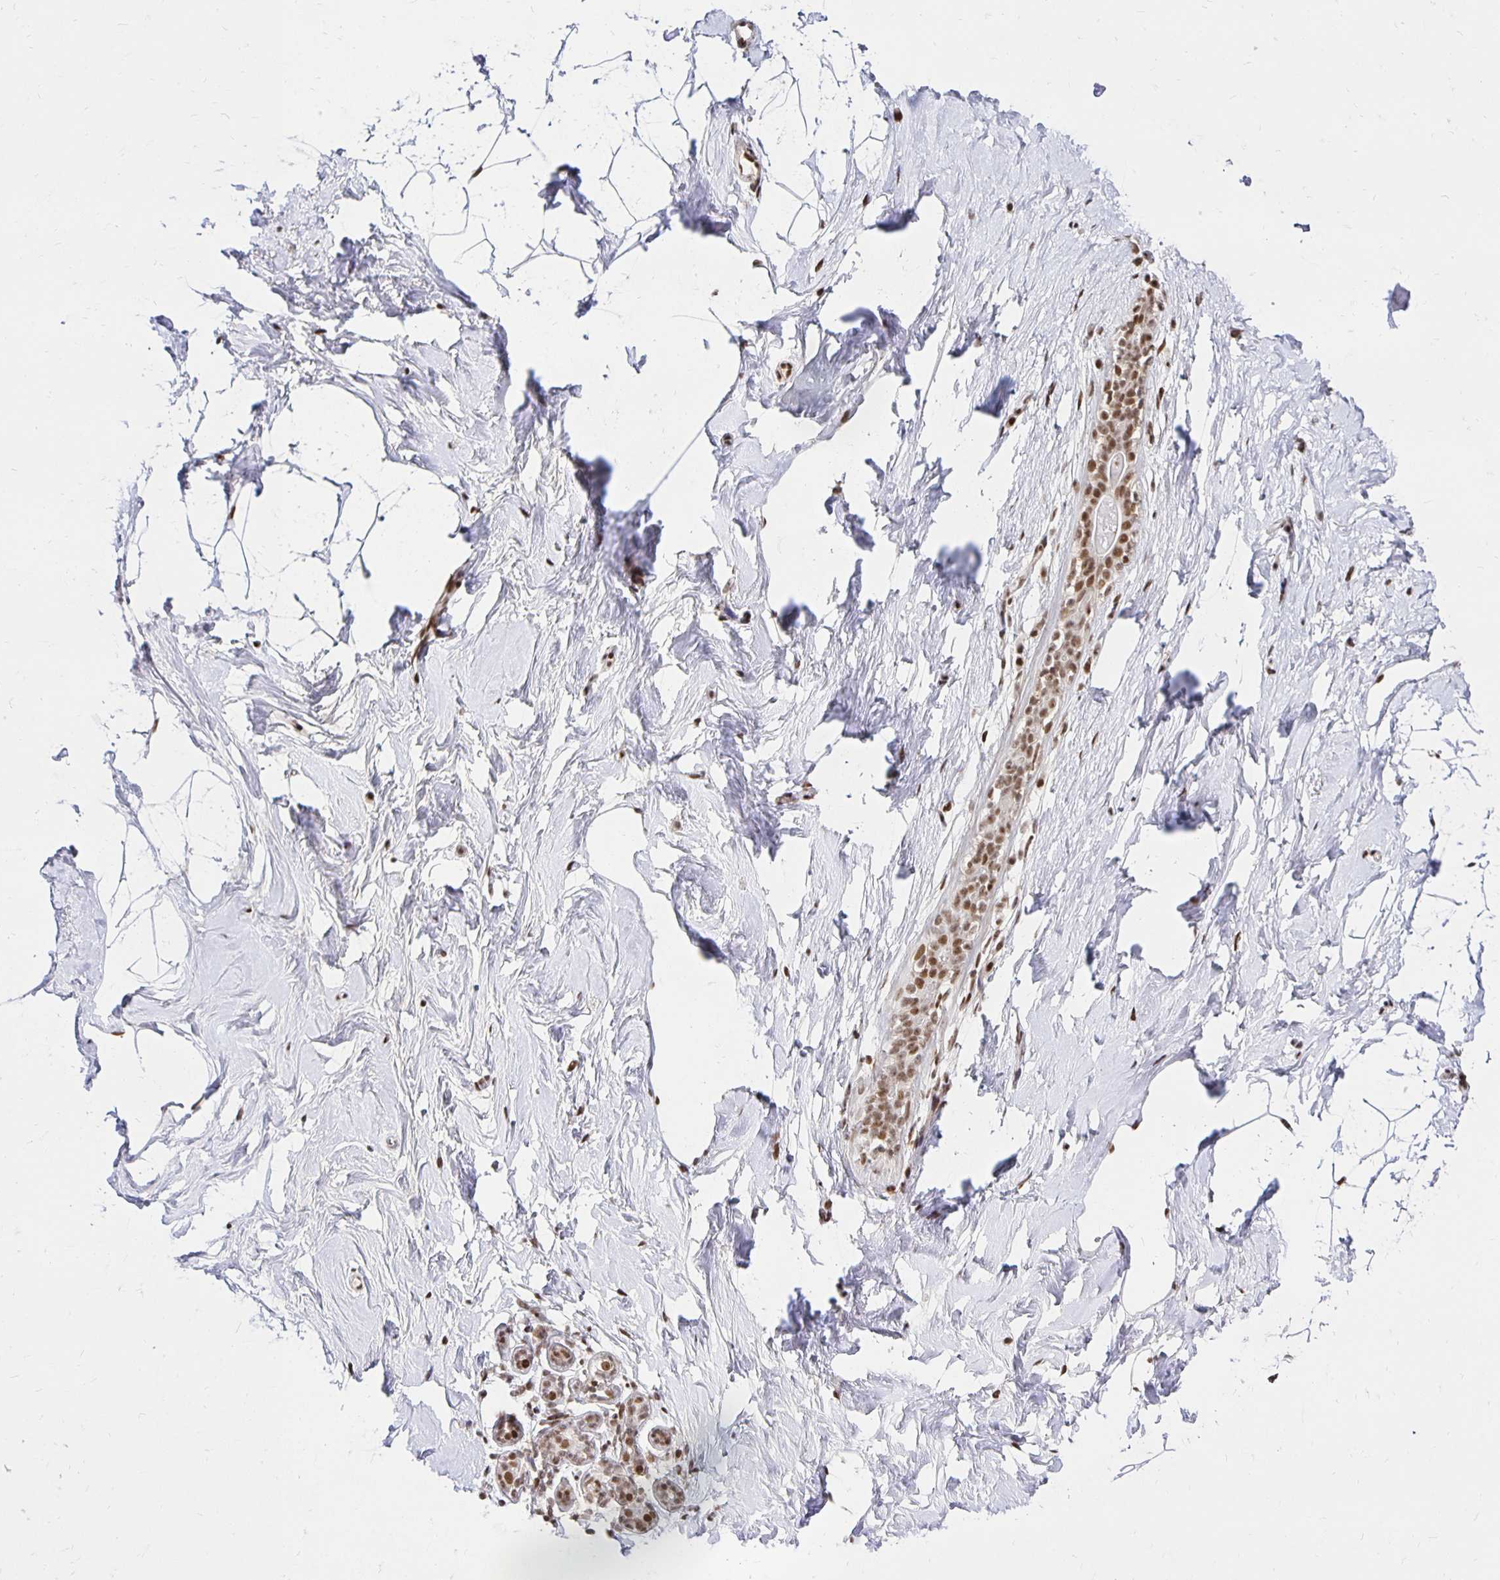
{"staining": {"intensity": "moderate", "quantity": "25%-75%", "location": "nuclear"}, "tissue": "breast", "cell_type": "Adipocytes", "image_type": "normal", "snomed": [{"axis": "morphology", "description": "Normal tissue, NOS"}, {"axis": "topography", "description": "Breast"}], "caption": "The micrograph reveals immunohistochemical staining of unremarkable breast. There is moderate nuclear staining is appreciated in approximately 25%-75% of adipocytes. (Brightfield microscopy of DAB IHC at high magnification).", "gene": "ZNF579", "patient": {"sex": "female", "age": 32}}